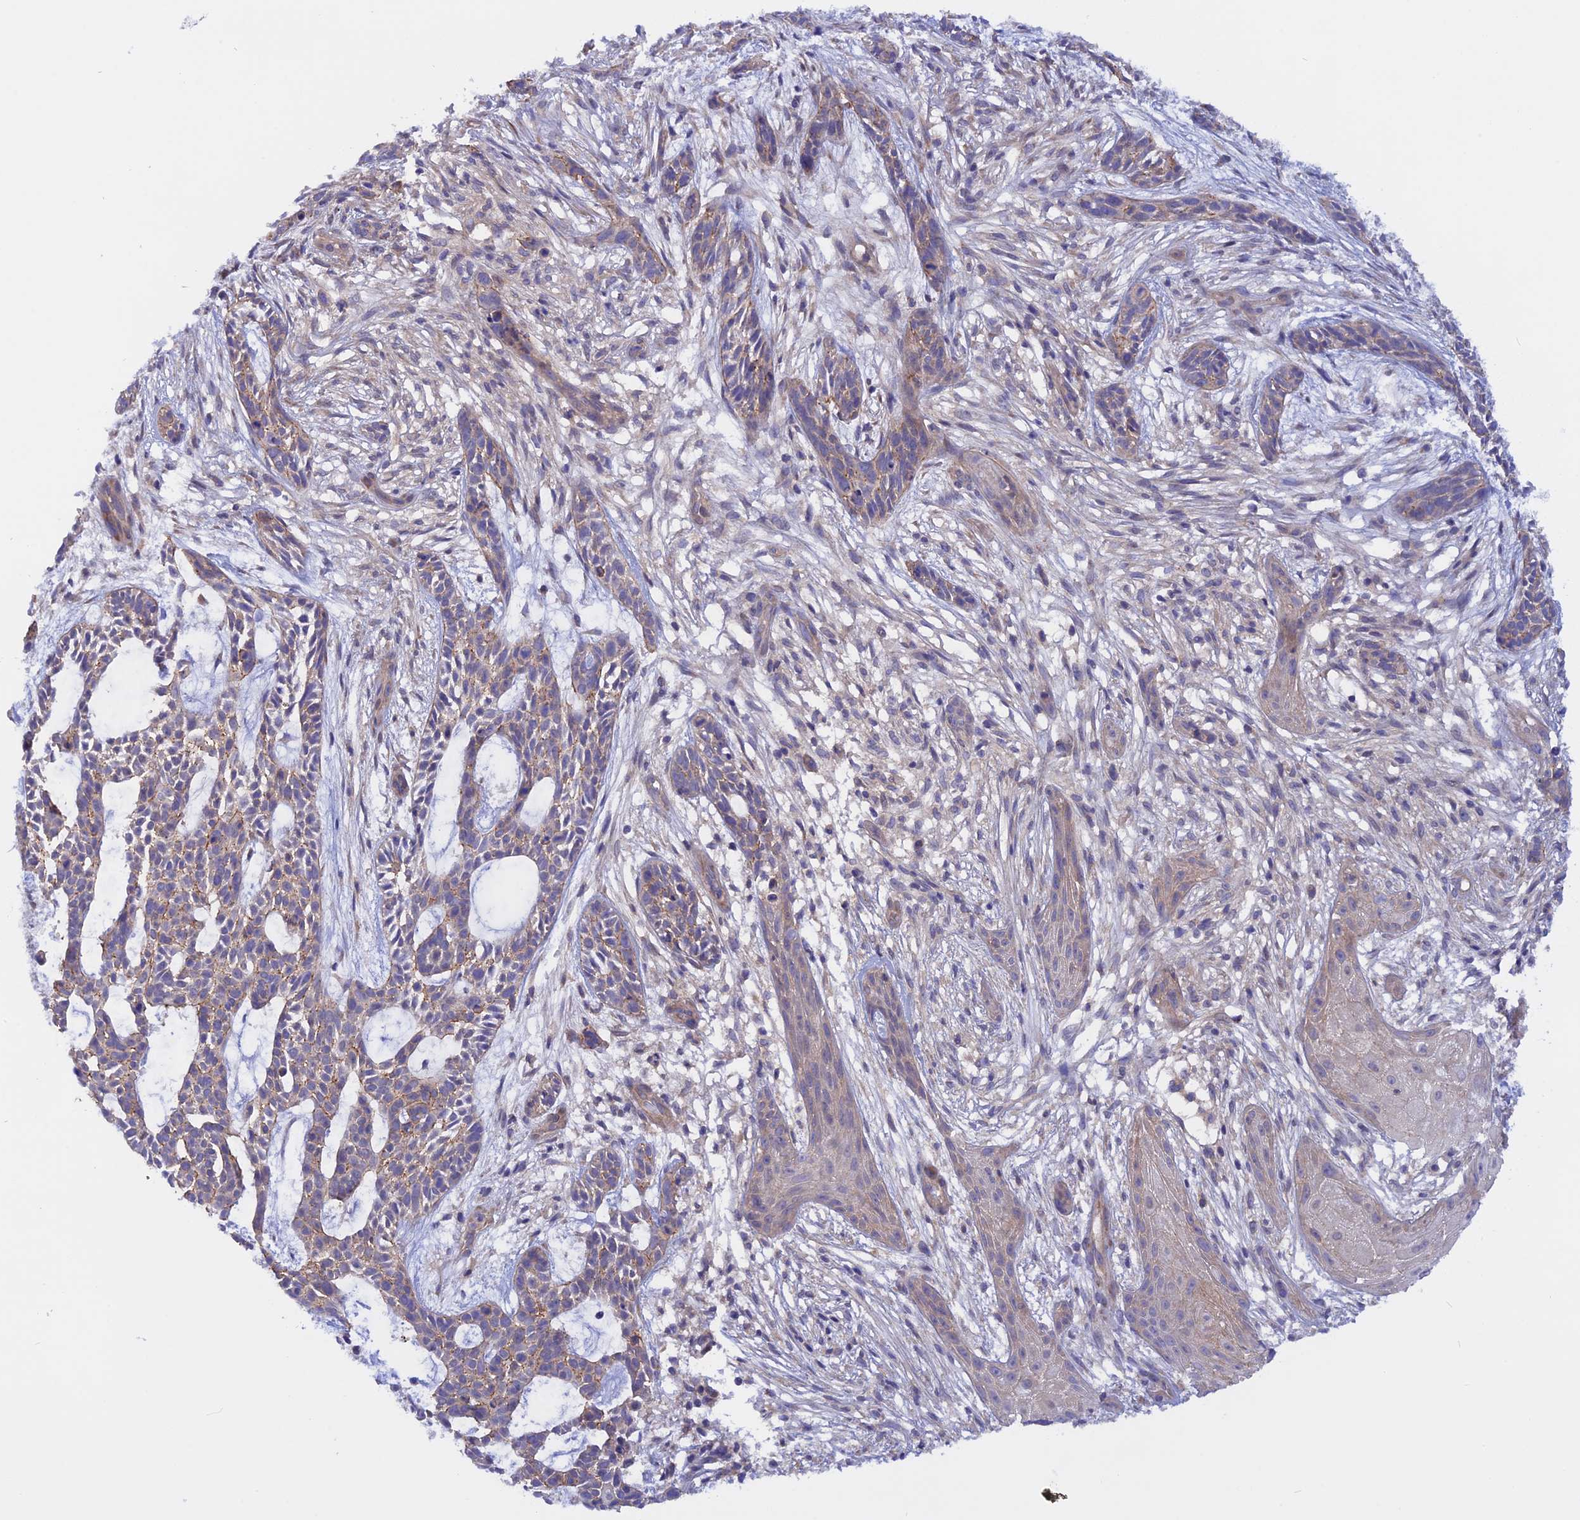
{"staining": {"intensity": "weak", "quantity": "25%-75%", "location": "cytoplasmic/membranous"}, "tissue": "skin cancer", "cell_type": "Tumor cells", "image_type": "cancer", "snomed": [{"axis": "morphology", "description": "Basal cell carcinoma"}, {"axis": "topography", "description": "Skin"}], "caption": "The micrograph shows a brown stain indicating the presence of a protein in the cytoplasmic/membranous of tumor cells in skin cancer.", "gene": "HYCC1", "patient": {"sex": "male", "age": 89}}